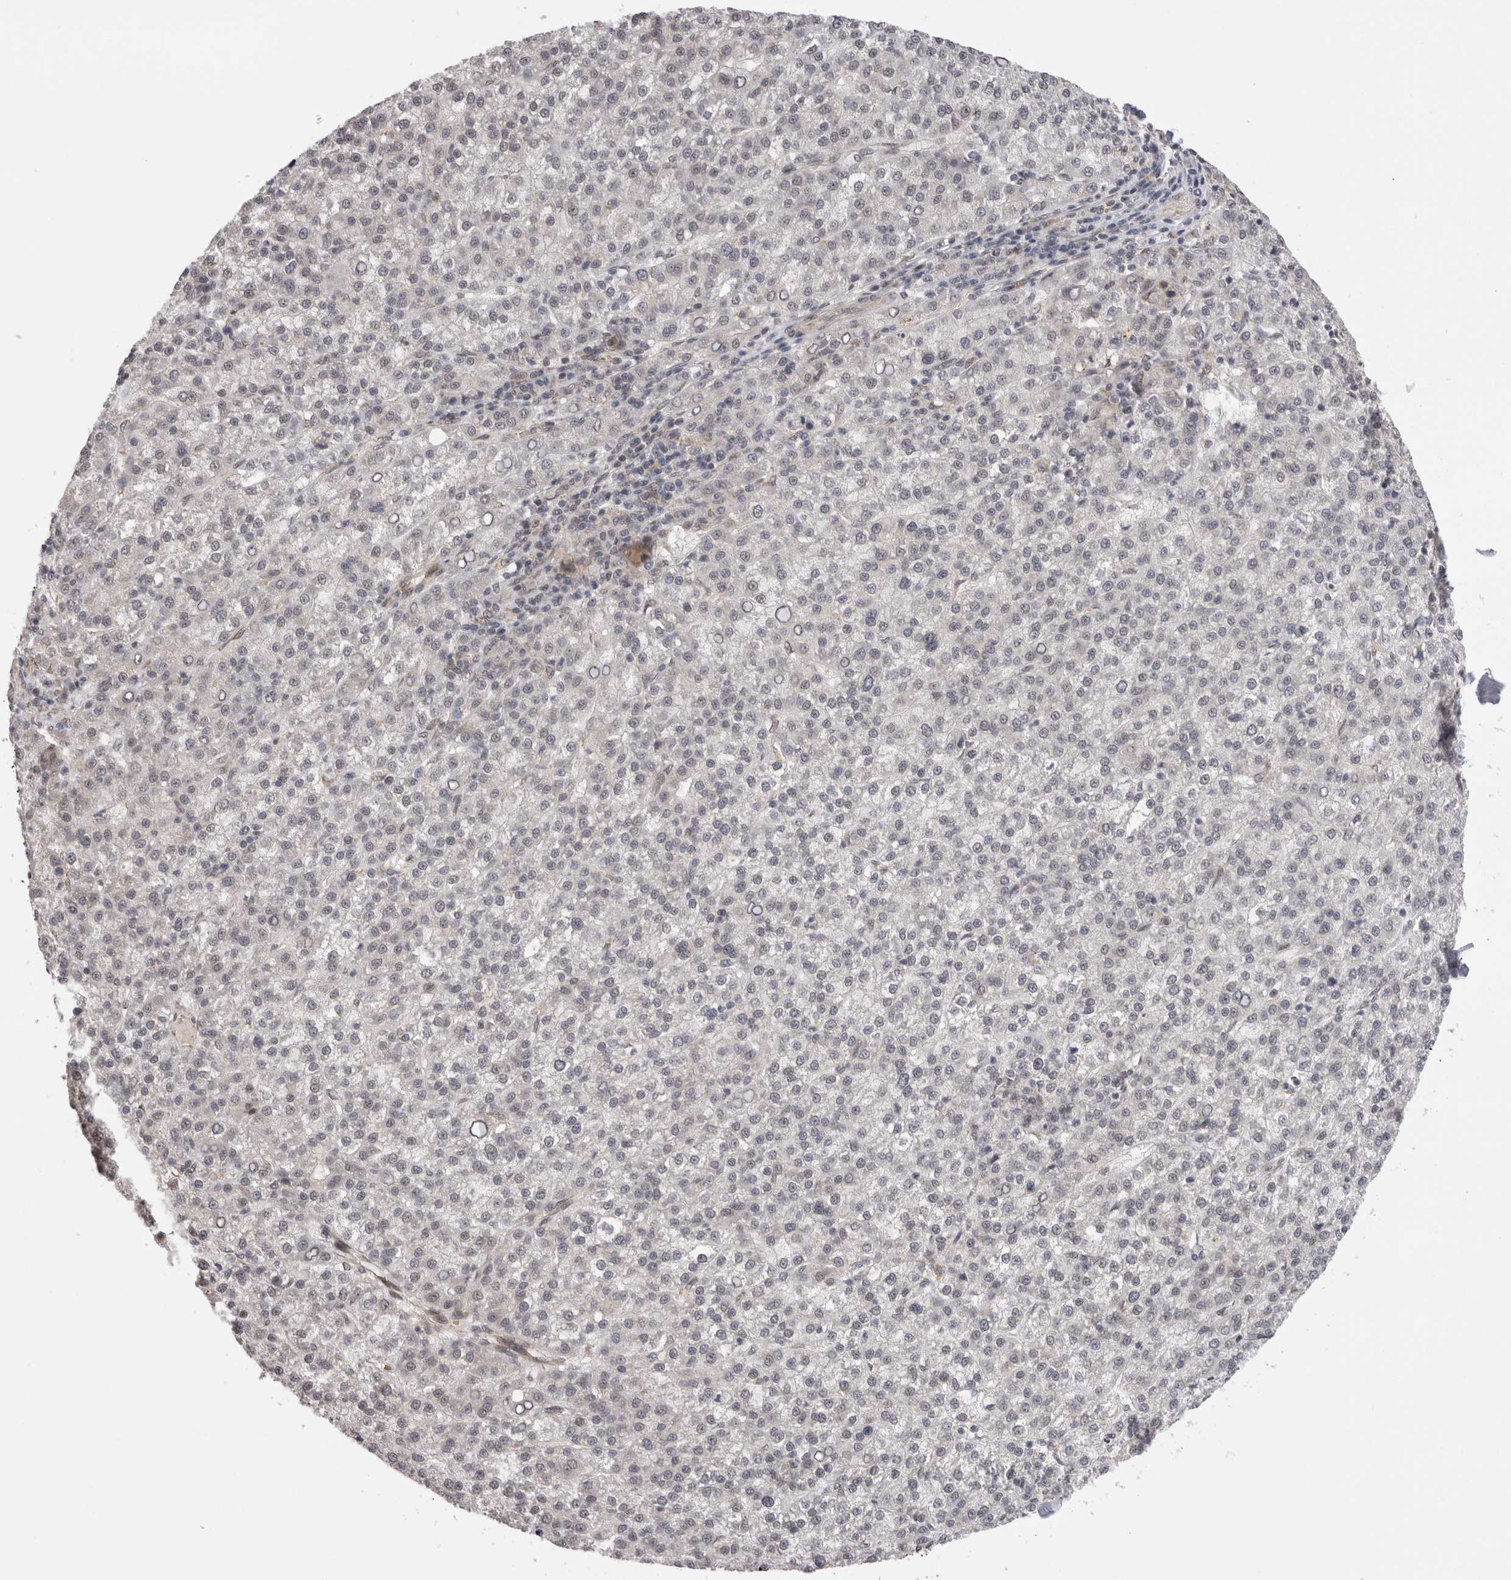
{"staining": {"intensity": "negative", "quantity": "none", "location": "none"}, "tissue": "liver cancer", "cell_type": "Tumor cells", "image_type": "cancer", "snomed": [{"axis": "morphology", "description": "Carcinoma, Hepatocellular, NOS"}, {"axis": "topography", "description": "Liver"}], "caption": "Human hepatocellular carcinoma (liver) stained for a protein using IHC shows no staining in tumor cells.", "gene": "TMEM65", "patient": {"sex": "female", "age": 58}}